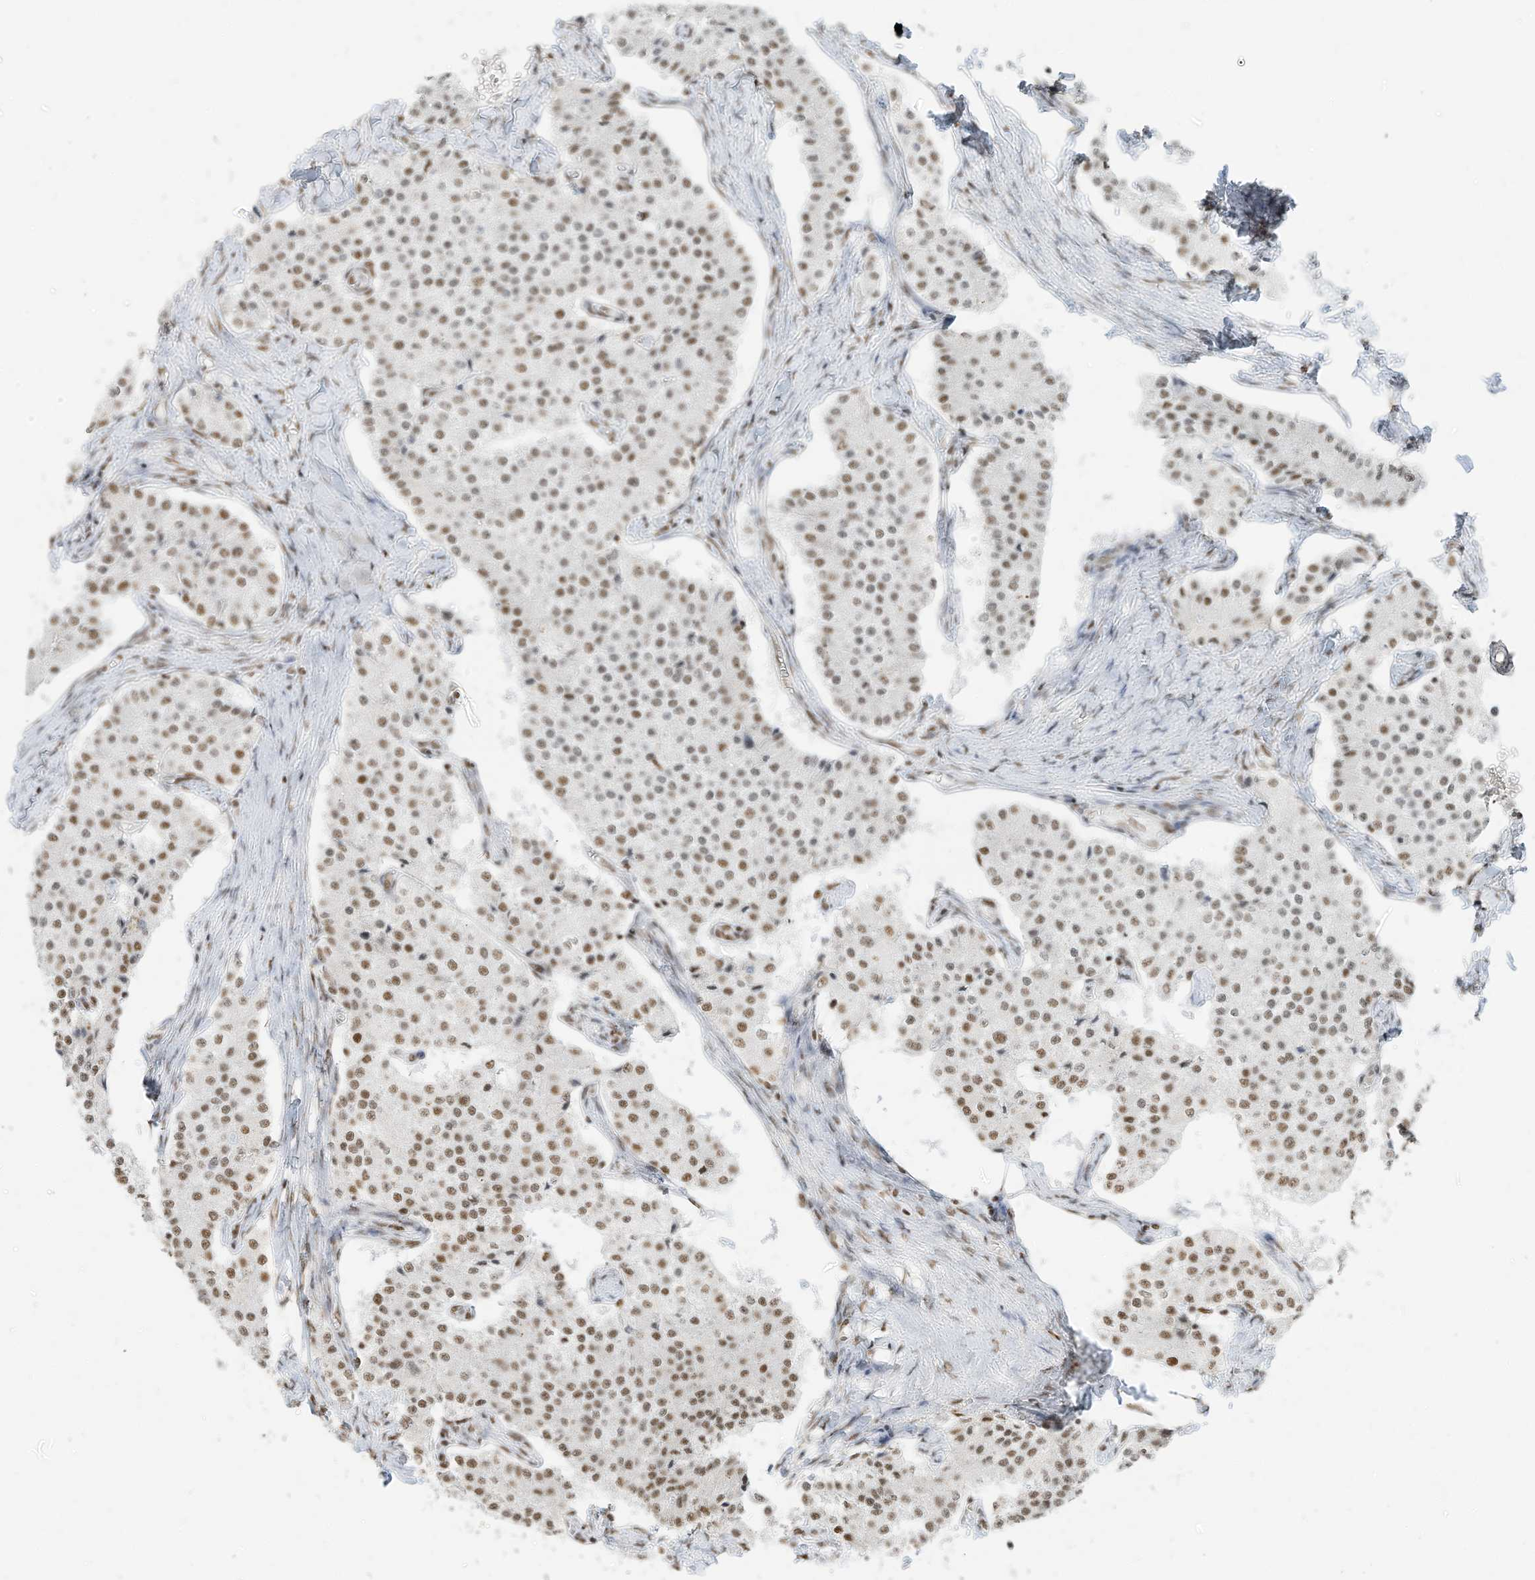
{"staining": {"intensity": "moderate", "quantity": ">75%", "location": "nuclear"}, "tissue": "carcinoid", "cell_type": "Tumor cells", "image_type": "cancer", "snomed": [{"axis": "morphology", "description": "Carcinoid, malignant, NOS"}, {"axis": "topography", "description": "Colon"}], "caption": "Brown immunohistochemical staining in human carcinoid (malignant) exhibits moderate nuclear staining in about >75% of tumor cells.", "gene": "NHSL1", "patient": {"sex": "female", "age": 52}}